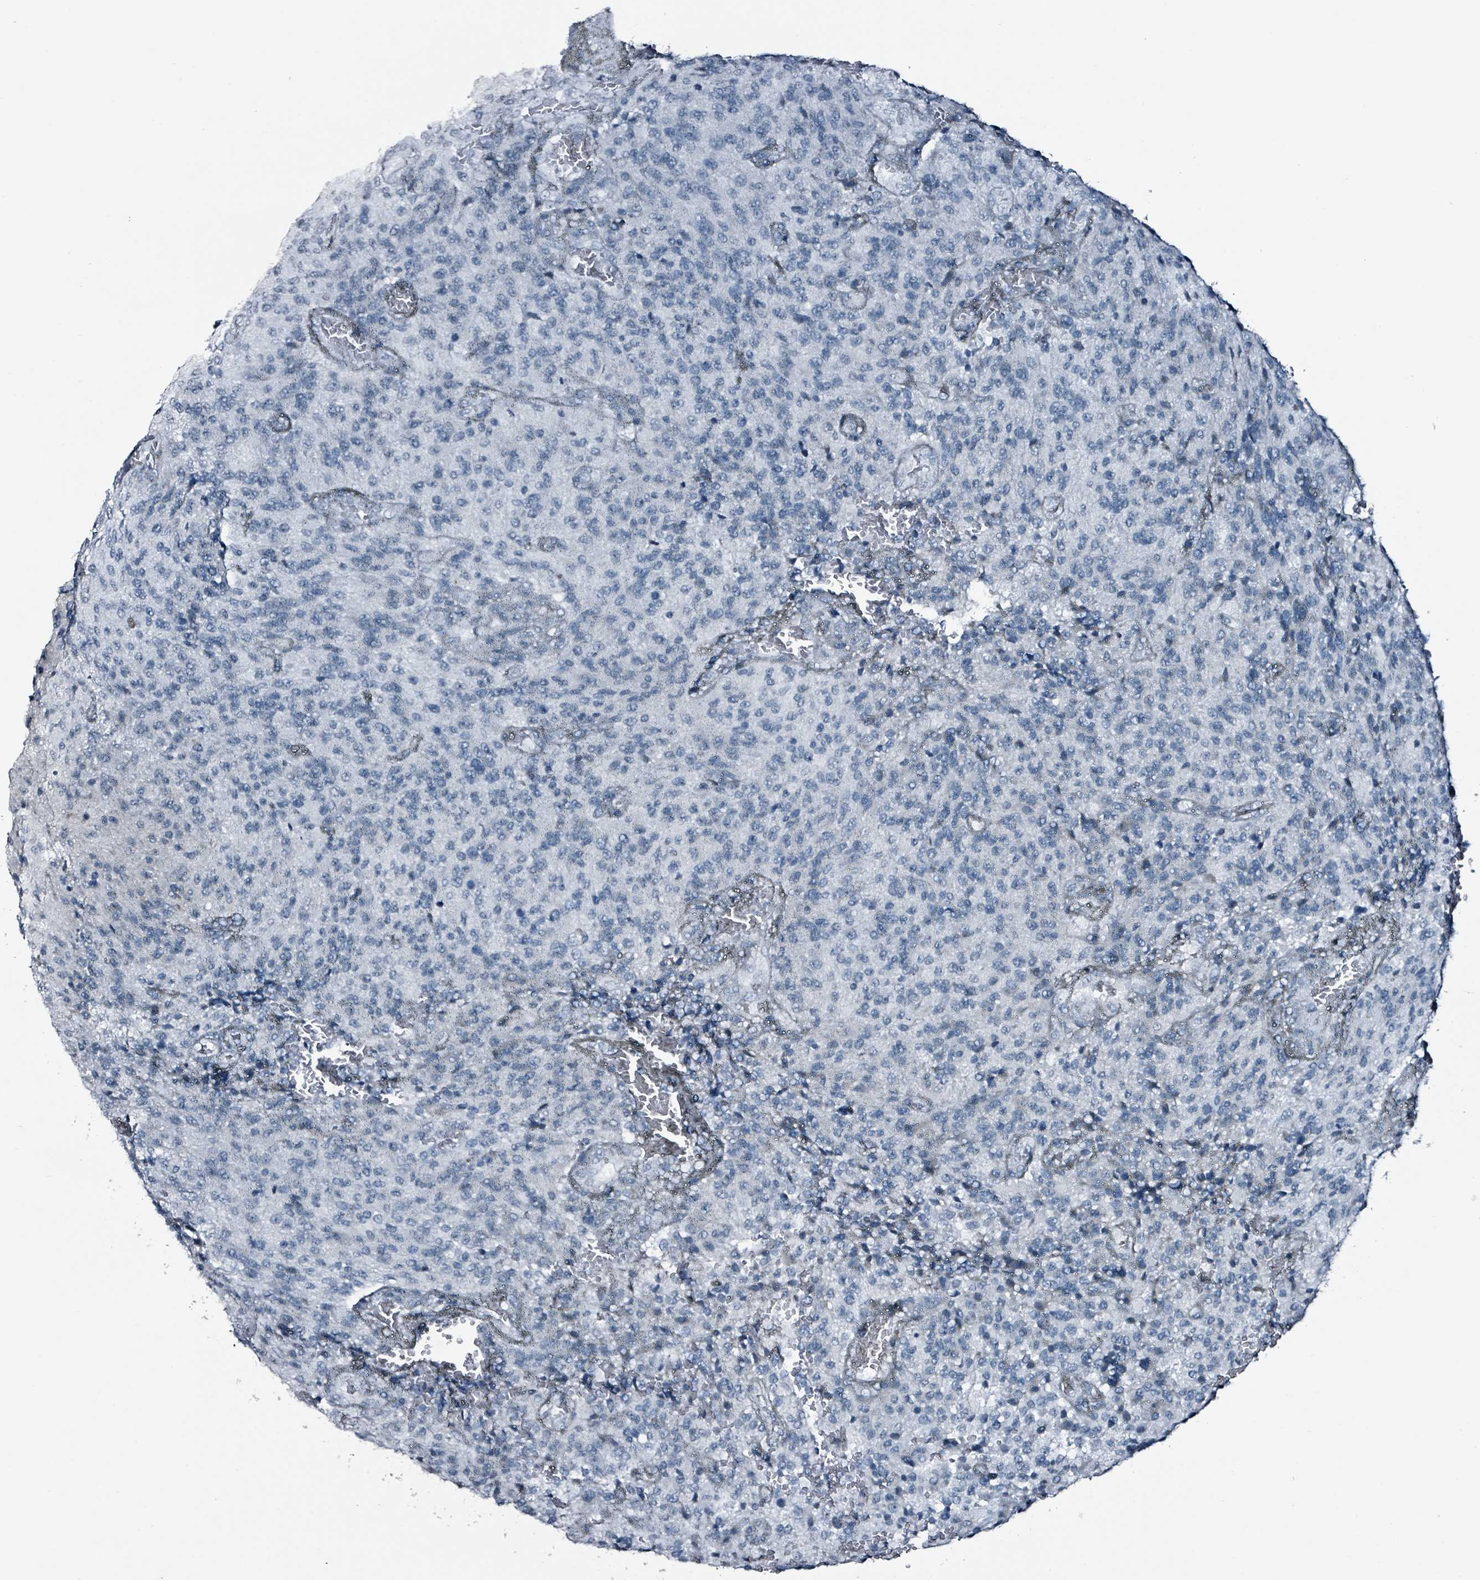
{"staining": {"intensity": "negative", "quantity": "none", "location": "none"}, "tissue": "glioma", "cell_type": "Tumor cells", "image_type": "cancer", "snomed": [{"axis": "morphology", "description": "Normal tissue, NOS"}, {"axis": "morphology", "description": "Glioma, malignant, High grade"}, {"axis": "topography", "description": "Cerebral cortex"}], "caption": "There is no significant positivity in tumor cells of malignant high-grade glioma.", "gene": "CA9", "patient": {"sex": "male", "age": 56}}